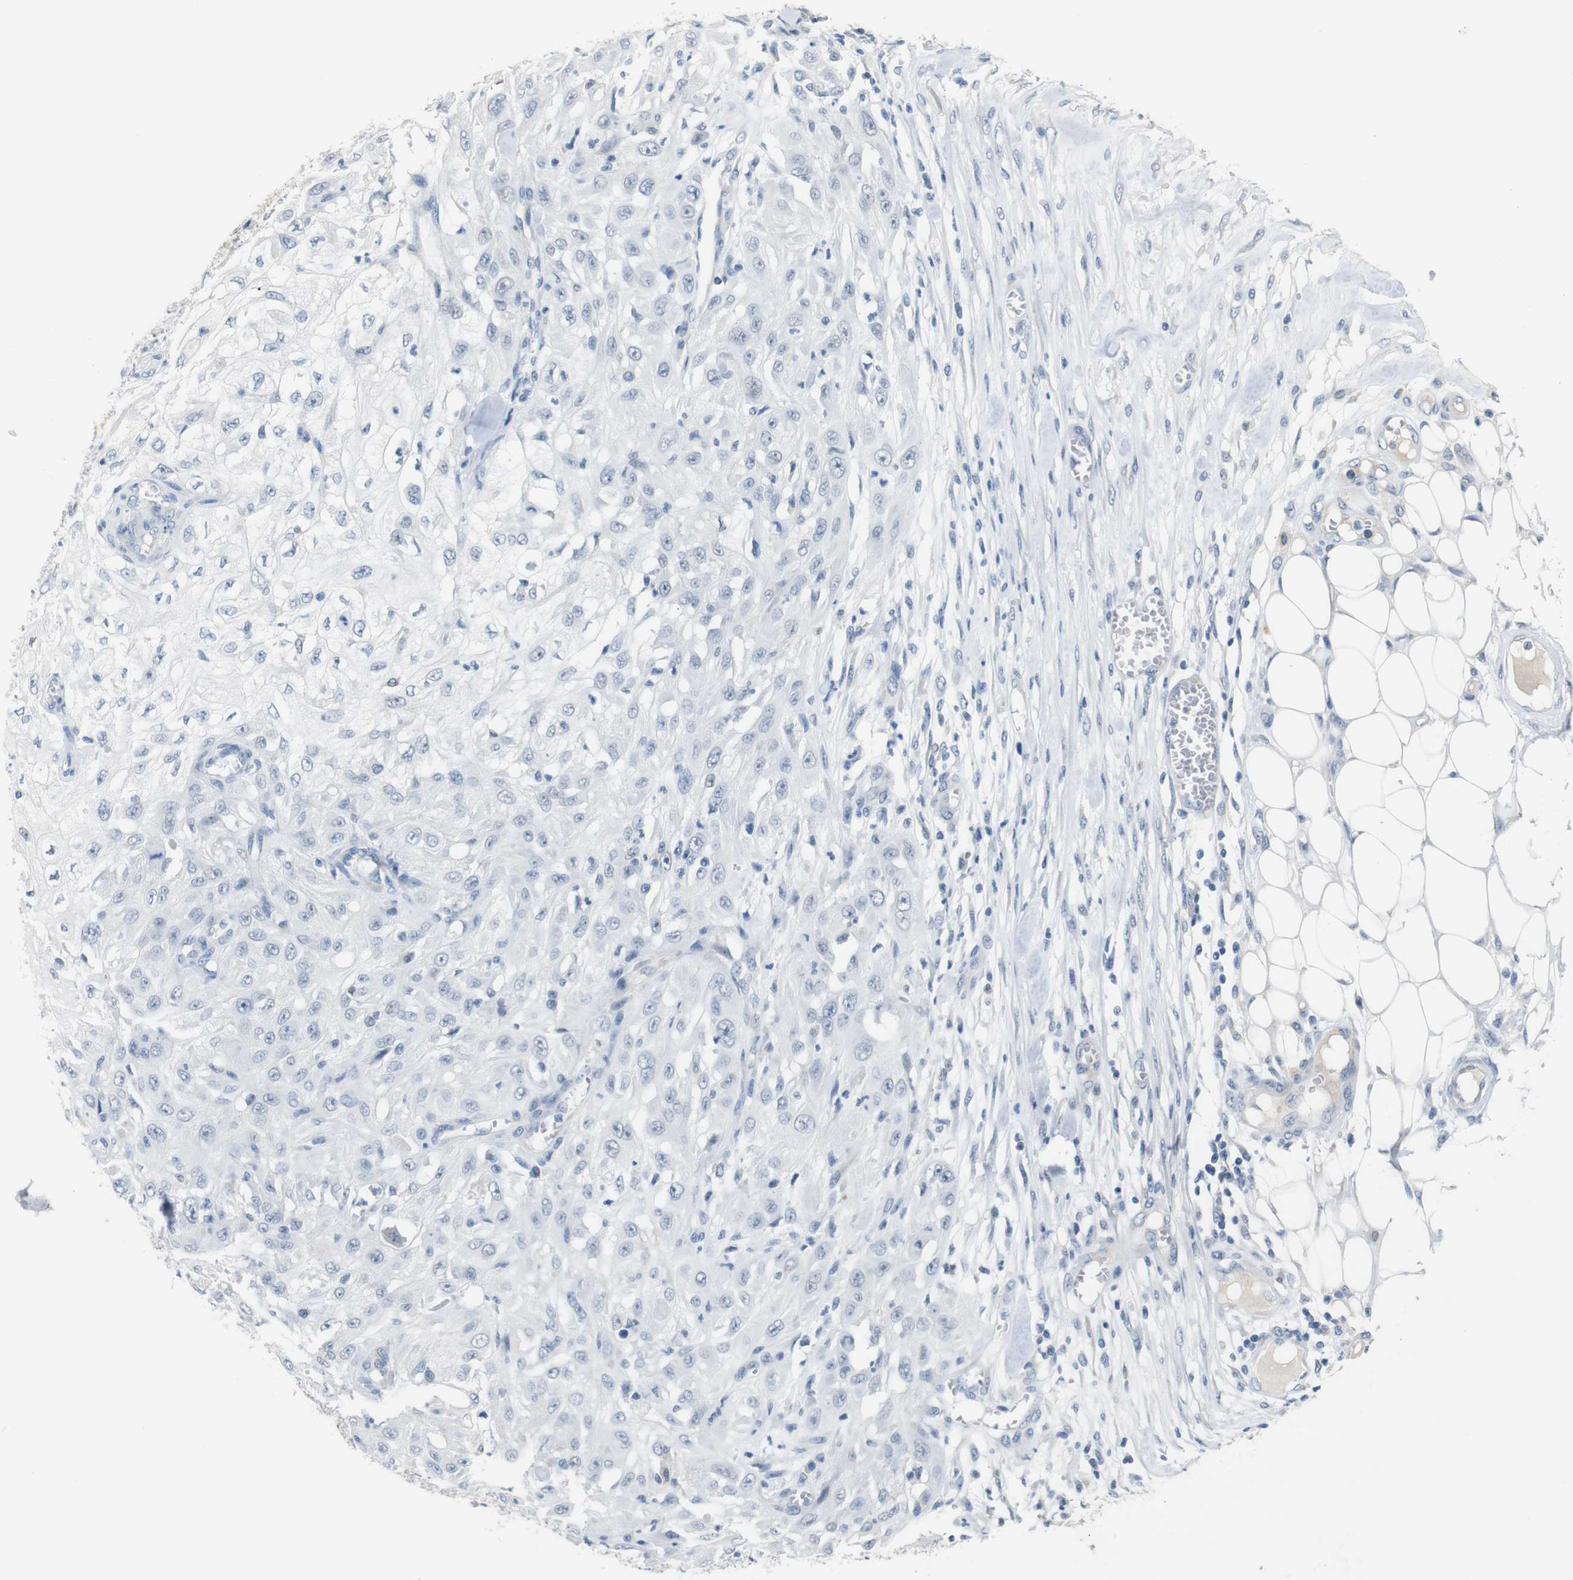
{"staining": {"intensity": "negative", "quantity": "none", "location": "none"}, "tissue": "skin cancer", "cell_type": "Tumor cells", "image_type": "cancer", "snomed": [{"axis": "morphology", "description": "Squamous cell carcinoma, NOS"}, {"axis": "morphology", "description": "Squamous cell carcinoma, metastatic, NOS"}, {"axis": "topography", "description": "Skin"}, {"axis": "topography", "description": "Lymph node"}], "caption": "The immunohistochemistry image has no significant expression in tumor cells of skin cancer (metastatic squamous cell carcinoma) tissue.", "gene": "CHRM5", "patient": {"sex": "male", "age": 75}}